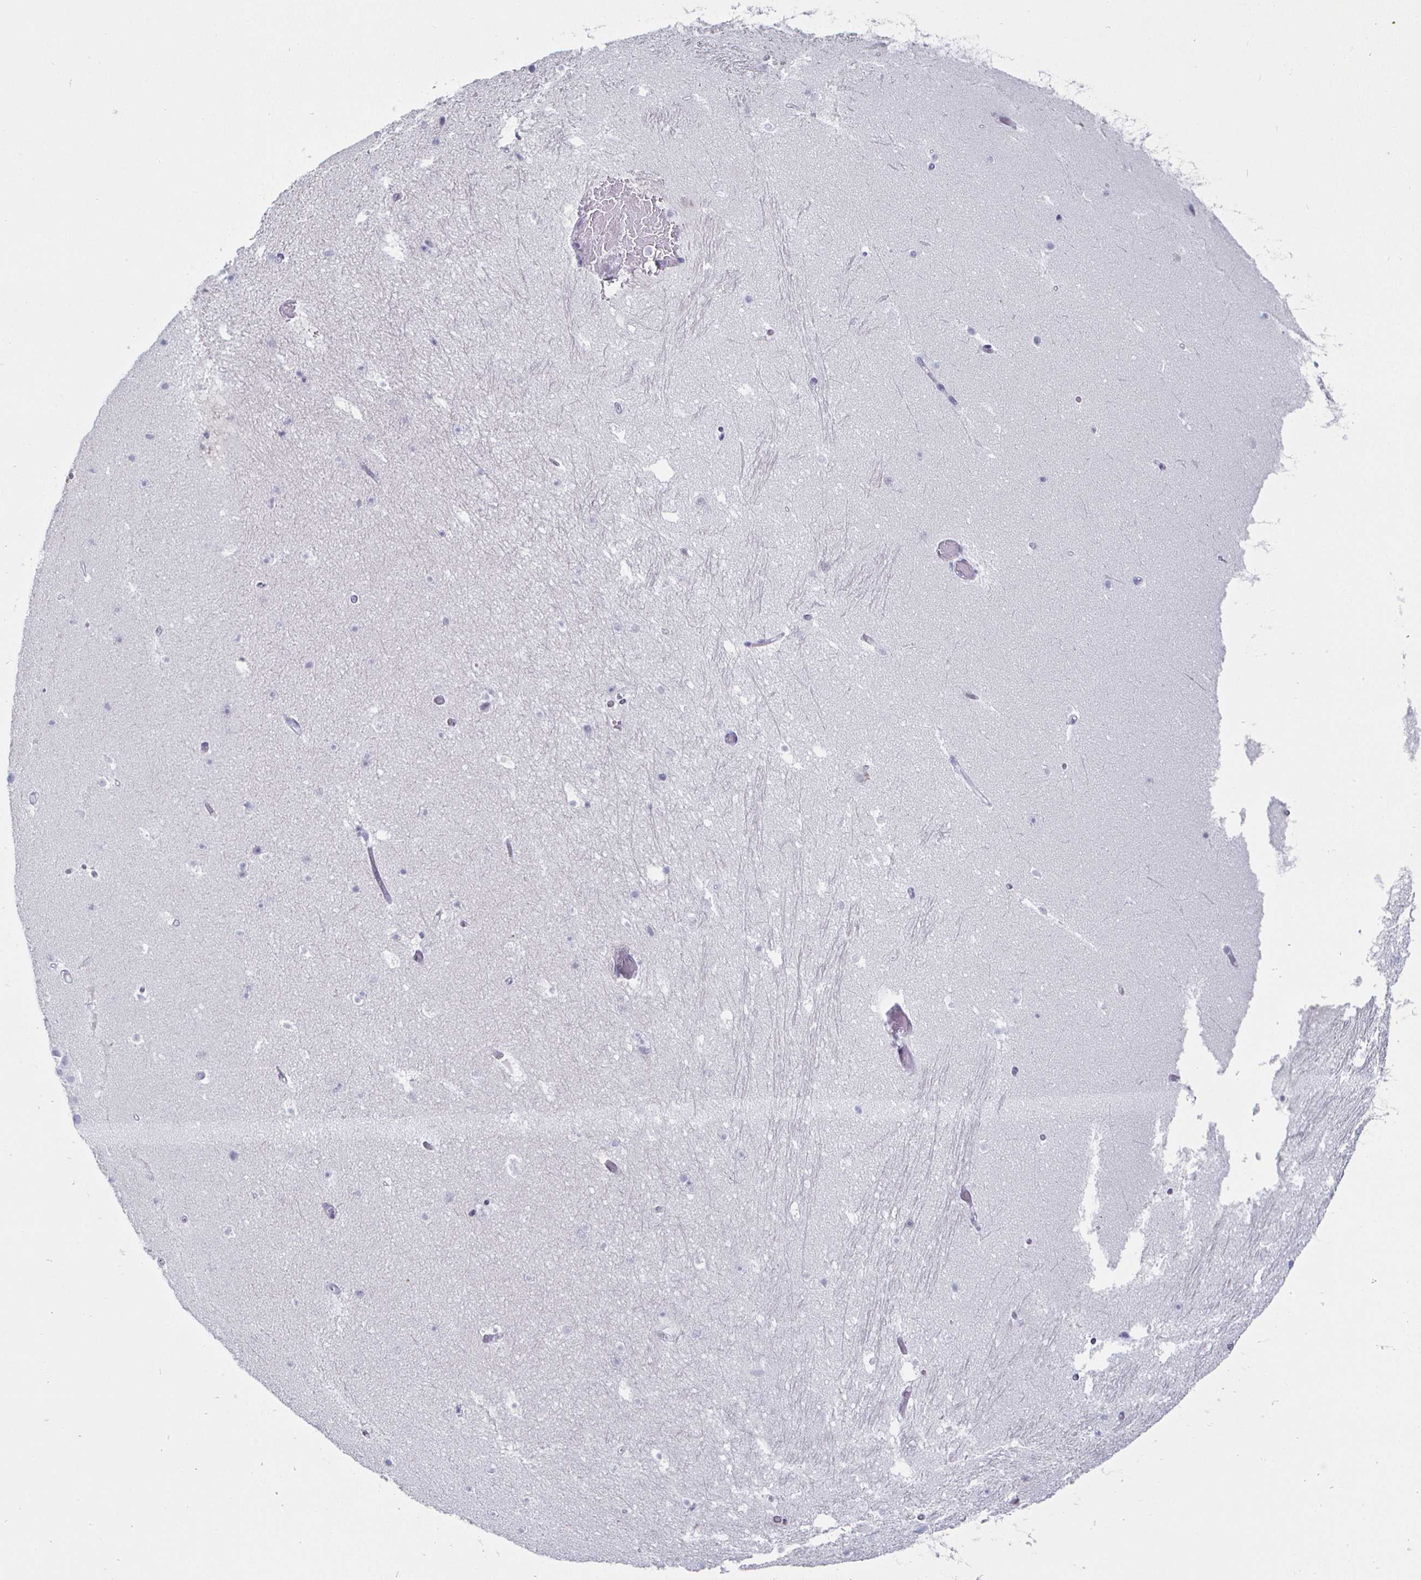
{"staining": {"intensity": "negative", "quantity": "none", "location": "none"}, "tissue": "hippocampus", "cell_type": "Glial cells", "image_type": "normal", "snomed": [{"axis": "morphology", "description": "Normal tissue, NOS"}, {"axis": "topography", "description": "Hippocampus"}], "caption": "DAB (3,3'-diaminobenzidine) immunohistochemical staining of benign hippocampus reveals no significant positivity in glial cells.", "gene": "ENPP1", "patient": {"sex": "male", "age": 26}}